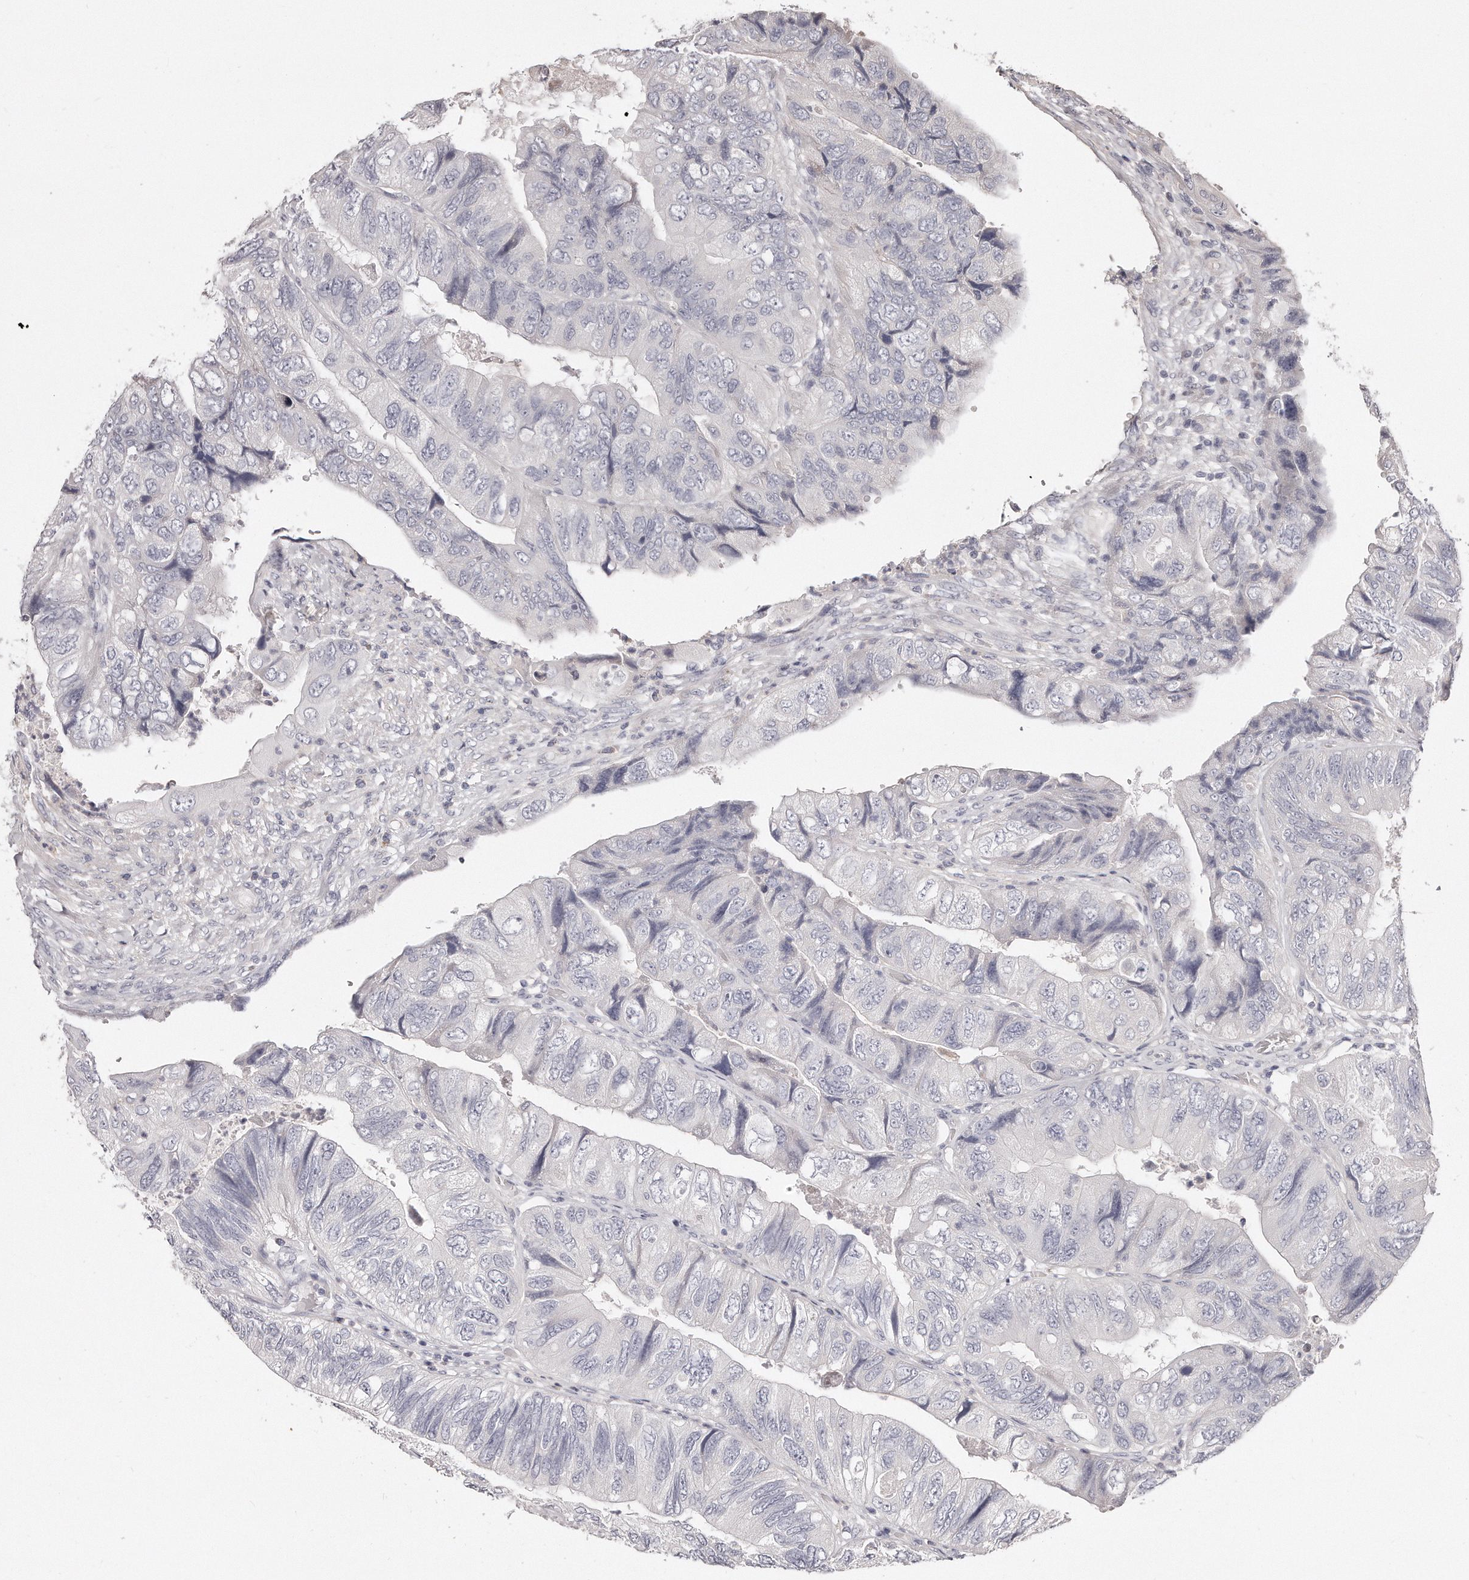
{"staining": {"intensity": "negative", "quantity": "none", "location": "none"}, "tissue": "colorectal cancer", "cell_type": "Tumor cells", "image_type": "cancer", "snomed": [{"axis": "morphology", "description": "Adenocarcinoma, NOS"}, {"axis": "topography", "description": "Rectum"}], "caption": "The photomicrograph exhibits no significant expression in tumor cells of colorectal cancer (adenocarcinoma). (DAB immunohistochemistry (IHC), high magnification).", "gene": "TTLL4", "patient": {"sex": "male", "age": 63}}